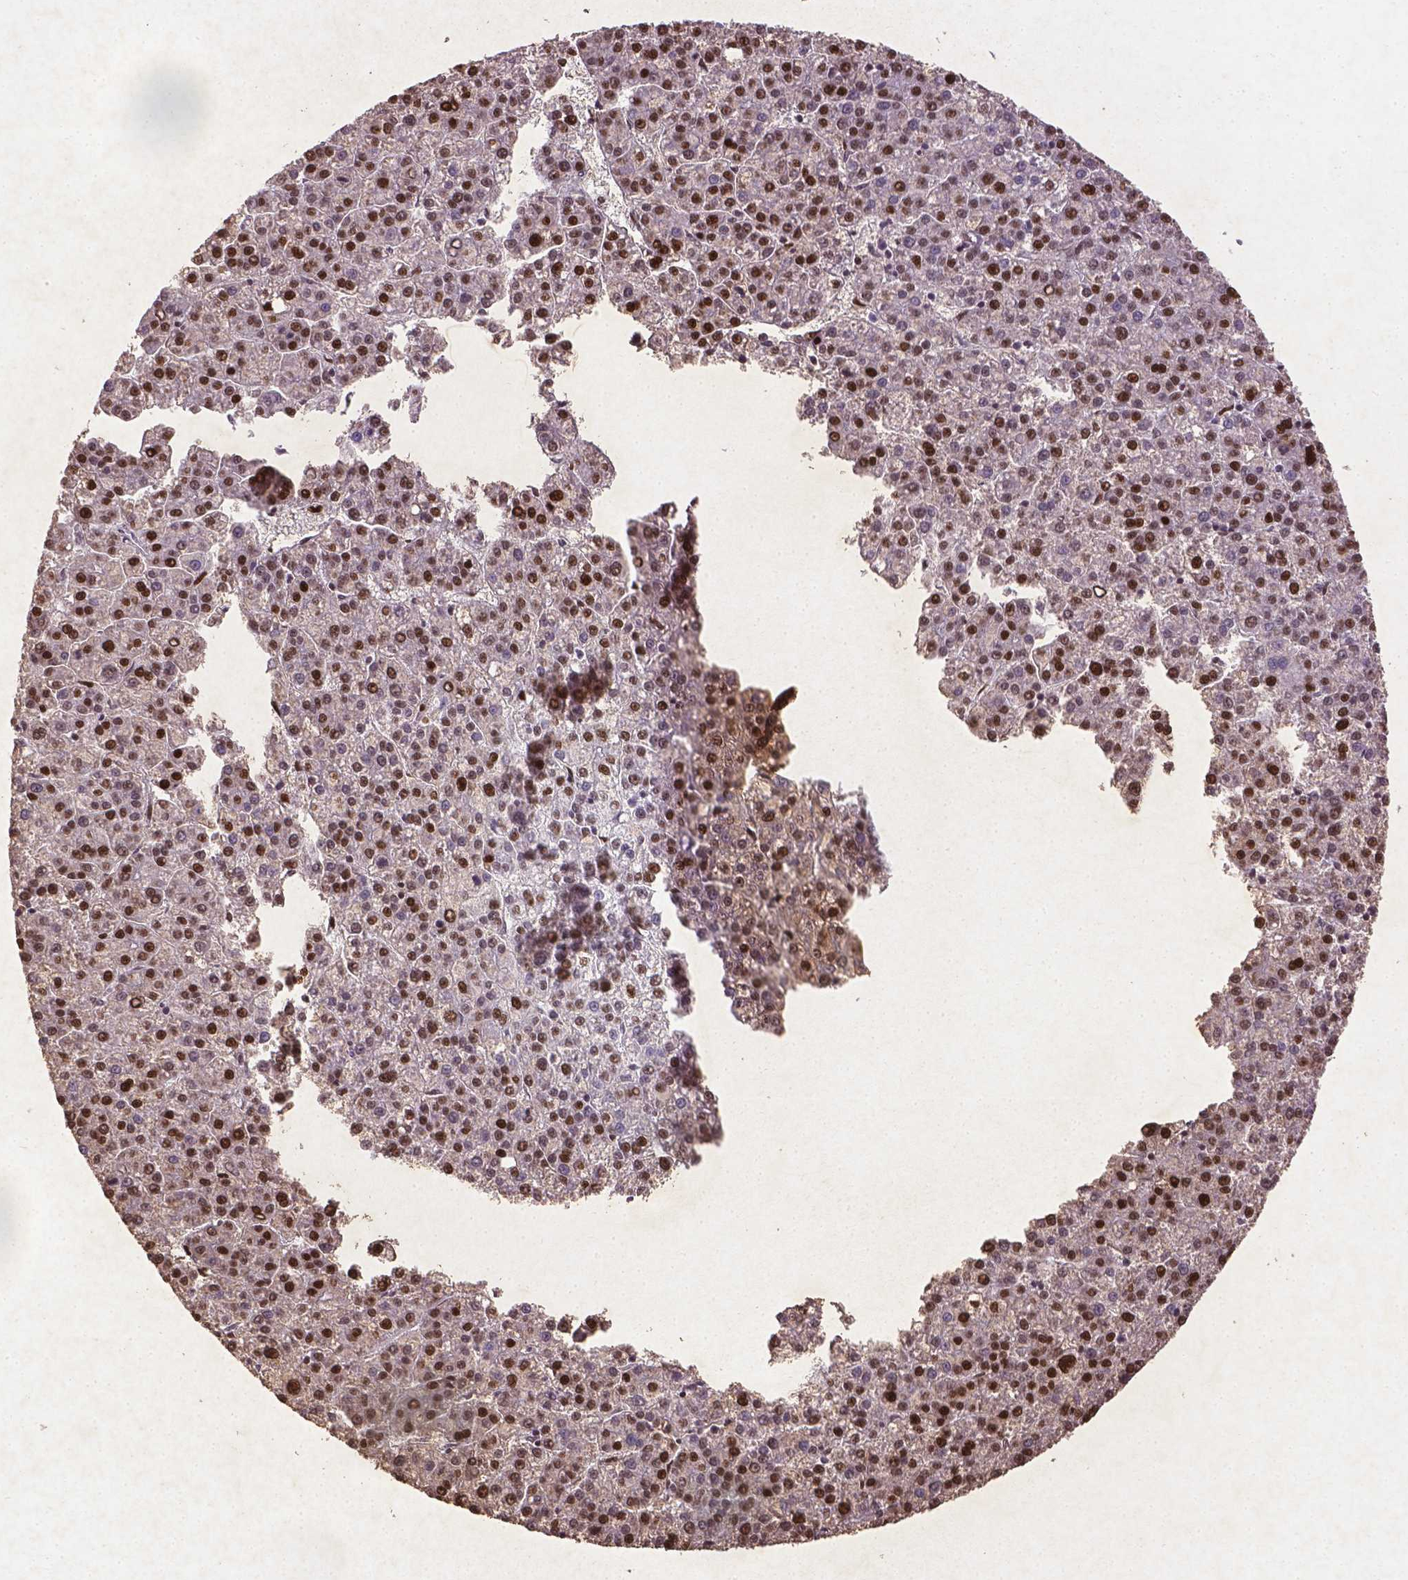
{"staining": {"intensity": "strong", "quantity": ">75%", "location": "nuclear"}, "tissue": "liver cancer", "cell_type": "Tumor cells", "image_type": "cancer", "snomed": [{"axis": "morphology", "description": "Carcinoma, Hepatocellular, NOS"}, {"axis": "topography", "description": "Liver"}], "caption": "A high amount of strong nuclear positivity is identified in approximately >75% of tumor cells in liver cancer (hepatocellular carcinoma) tissue.", "gene": "CDKN1A", "patient": {"sex": "female", "age": 58}}